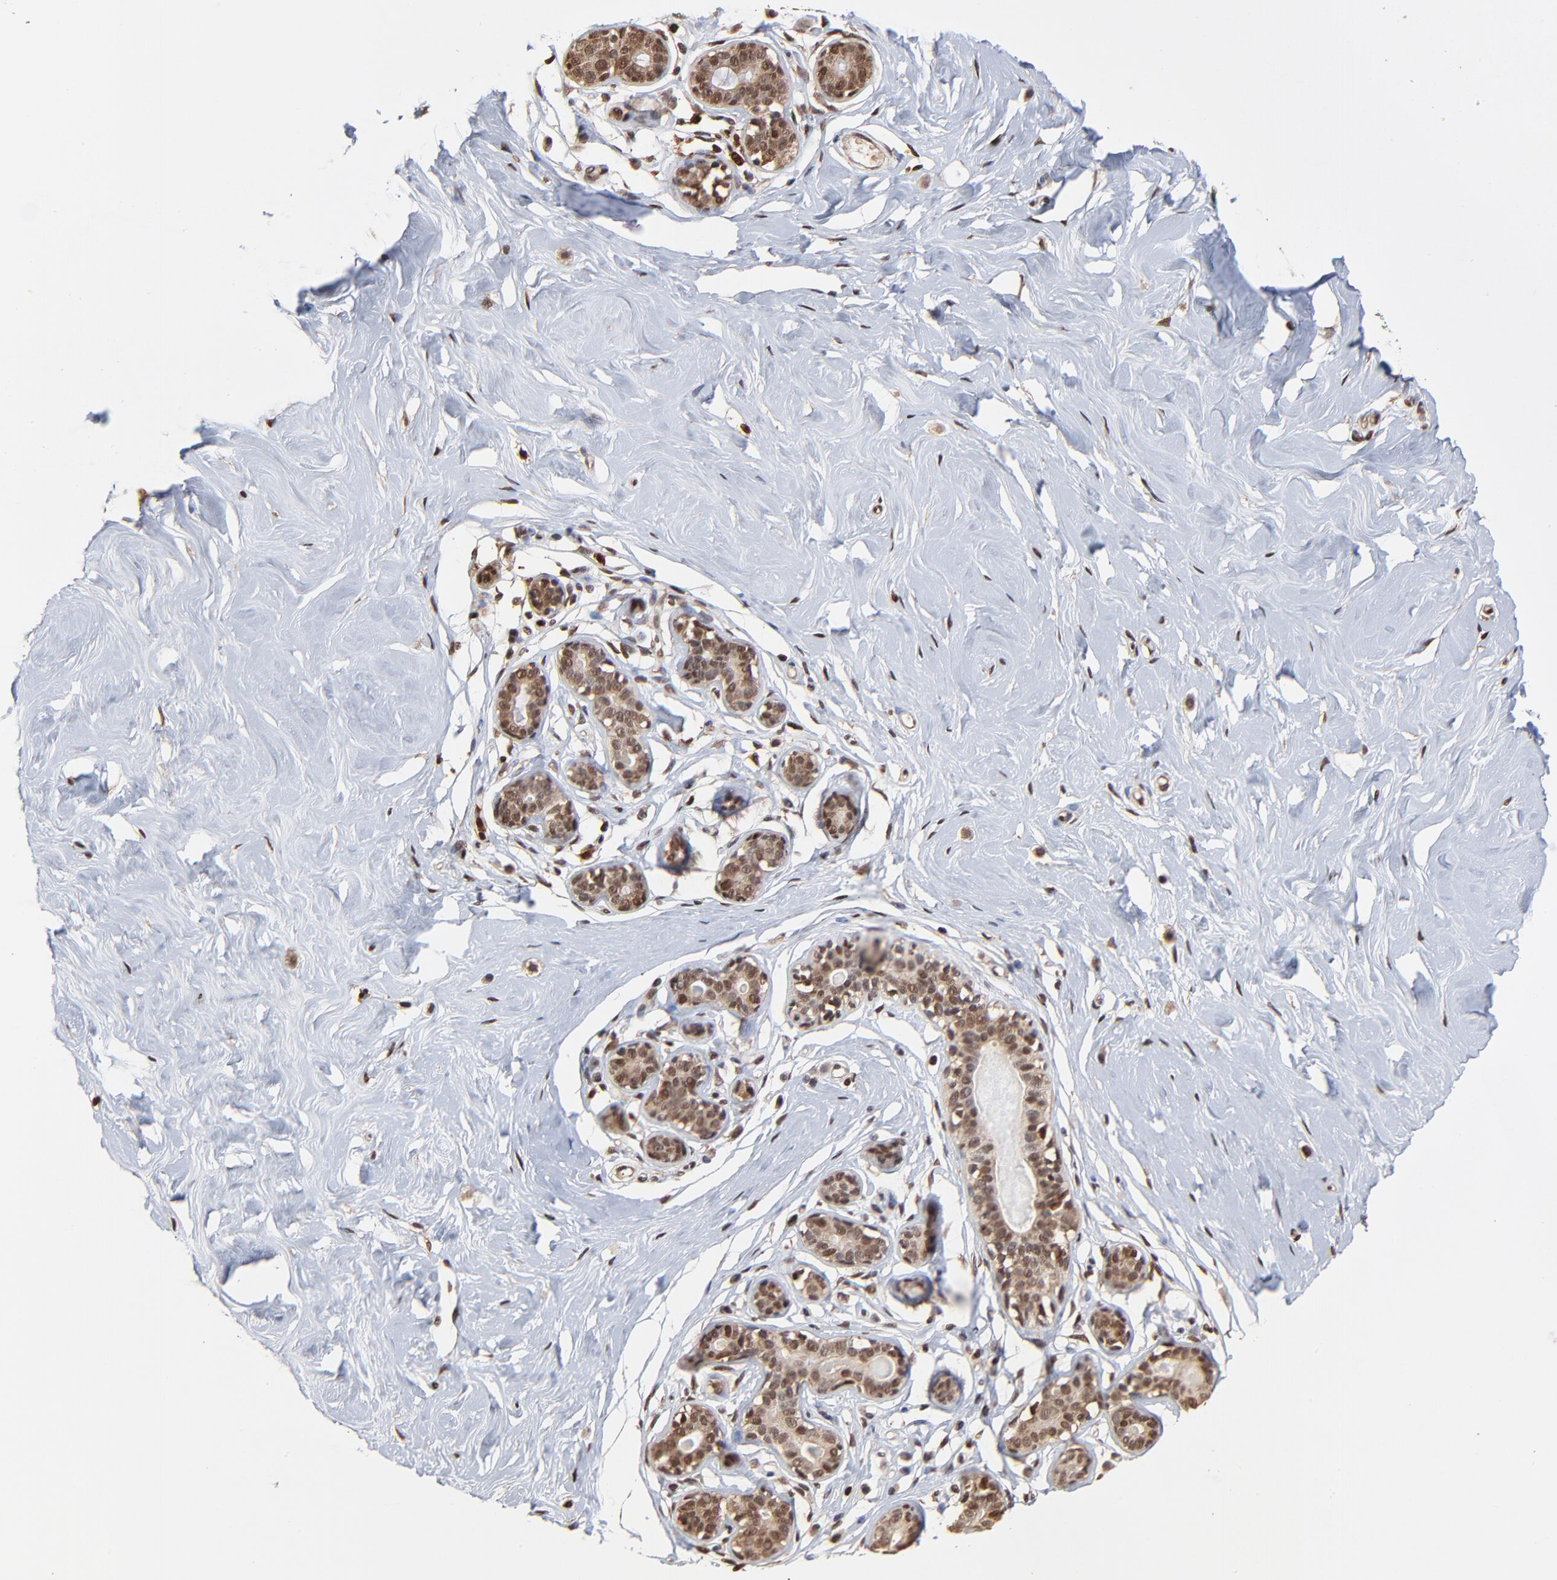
{"staining": {"intensity": "moderate", "quantity": "25%-75%", "location": "cytoplasmic/membranous,nuclear"}, "tissue": "breast", "cell_type": "Adipocytes", "image_type": "normal", "snomed": [{"axis": "morphology", "description": "Normal tissue, NOS"}, {"axis": "topography", "description": "Breast"}], "caption": "Immunohistochemical staining of normal breast exhibits medium levels of moderate cytoplasmic/membranous,nuclear expression in approximately 25%-75% of adipocytes.", "gene": "CASP1", "patient": {"sex": "female", "age": 23}}